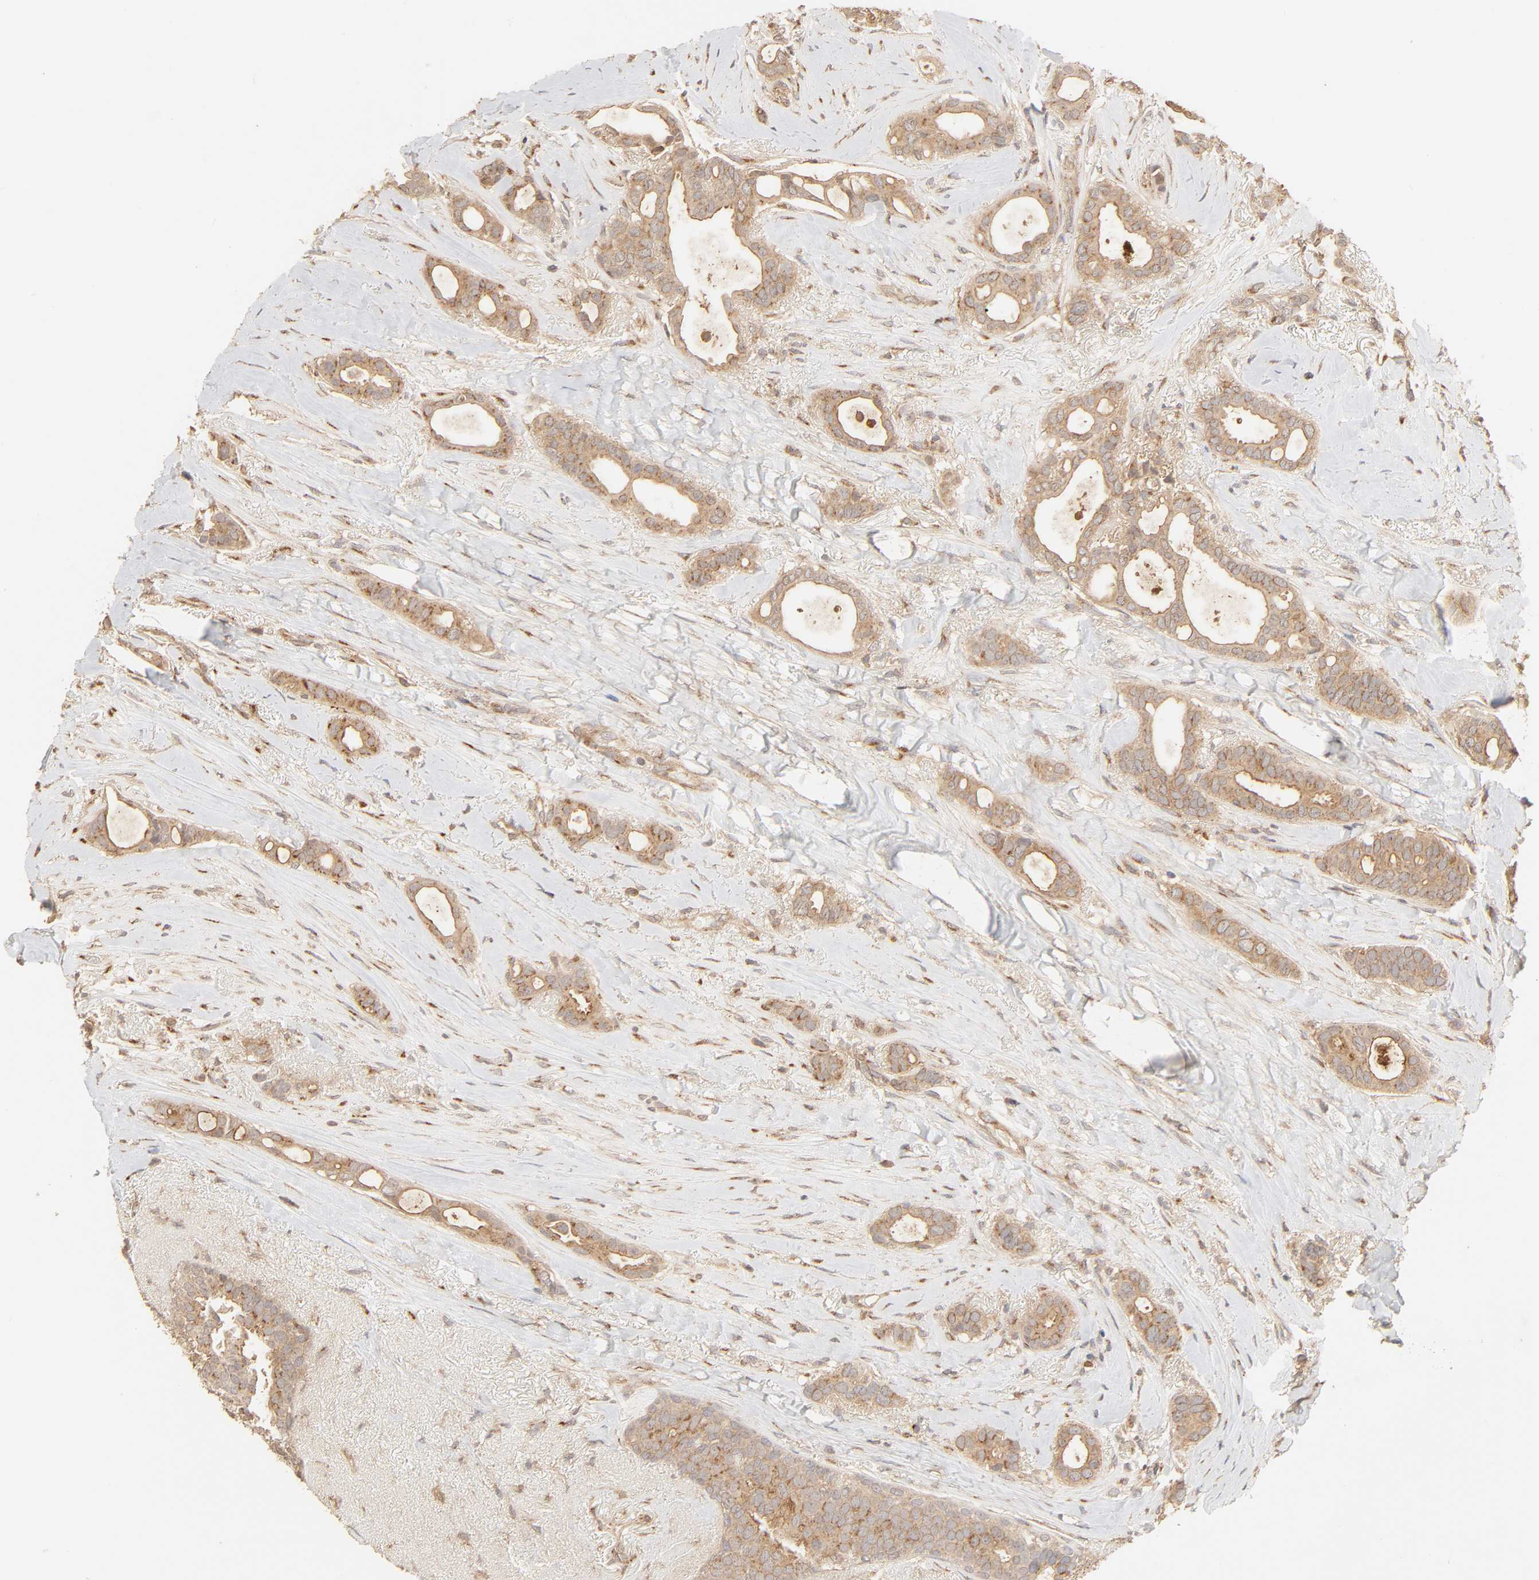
{"staining": {"intensity": "moderate", "quantity": ">75%", "location": "cytoplasmic/membranous"}, "tissue": "breast cancer", "cell_type": "Tumor cells", "image_type": "cancer", "snomed": [{"axis": "morphology", "description": "Duct carcinoma"}, {"axis": "topography", "description": "Breast"}], "caption": "This is an image of immunohistochemistry staining of invasive ductal carcinoma (breast), which shows moderate staining in the cytoplasmic/membranous of tumor cells.", "gene": "EPS8", "patient": {"sex": "female", "age": 54}}